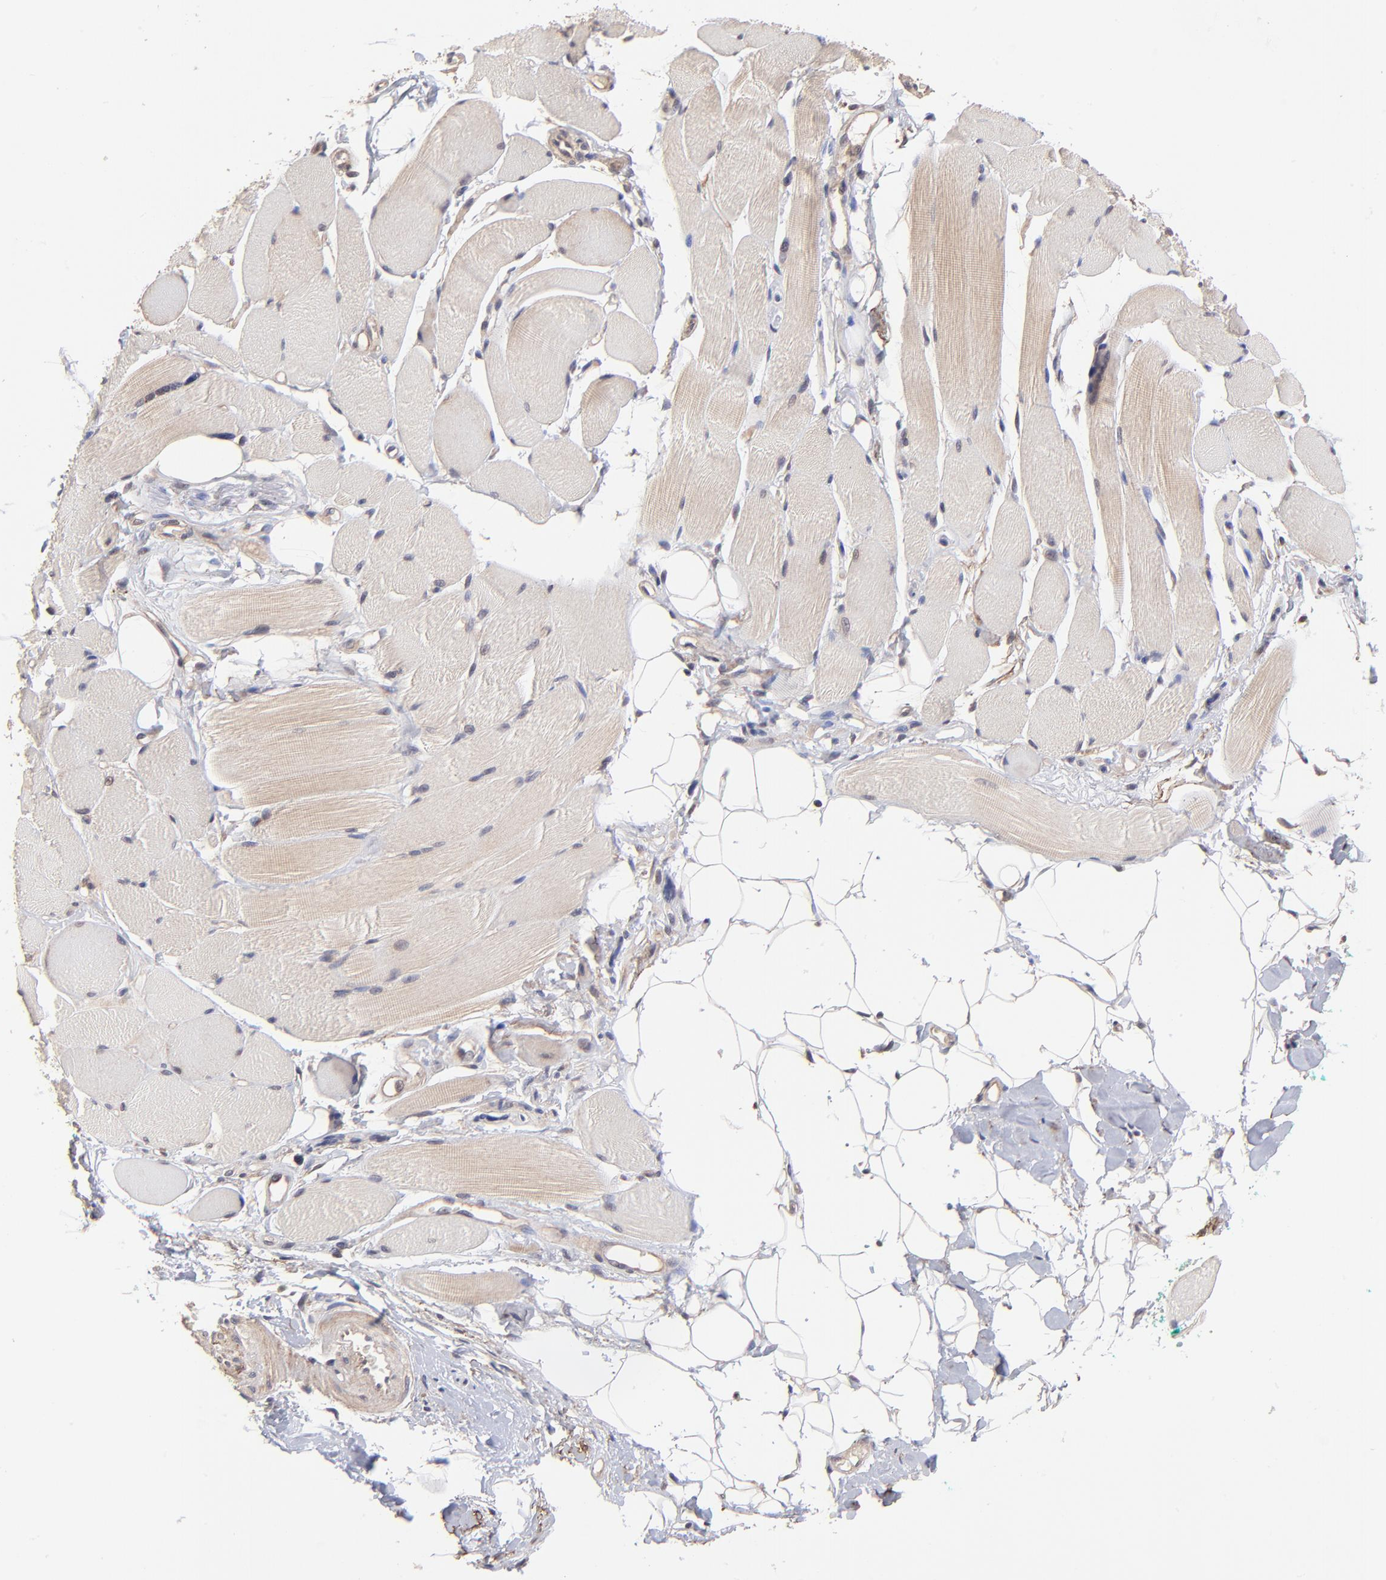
{"staining": {"intensity": "weak", "quantity": "25%-75%", "location": "cytoplasmic/membranous"}, "tissue": "skeletal muscle", "cell_type": "Myocytes", "image_type": "normal", "snomed": [{"axis": "morphology", "description": "Normal tissue, NOS"}, {"axis": "topography", "description": "Skeletal muscle"}, {"axis": "topography", "description": "Peripheral nerve tissue"}], "caption": "Skeletal muscle stained with IHC displays weak cytoplasmic/membranous staining in about 25%-75% of myocytes. The protein of interest is shown in brown color, while the nuclei are stained blue.", "gene": "BAIAP2L2", "patient": {"sex": "female", "age": 84}}